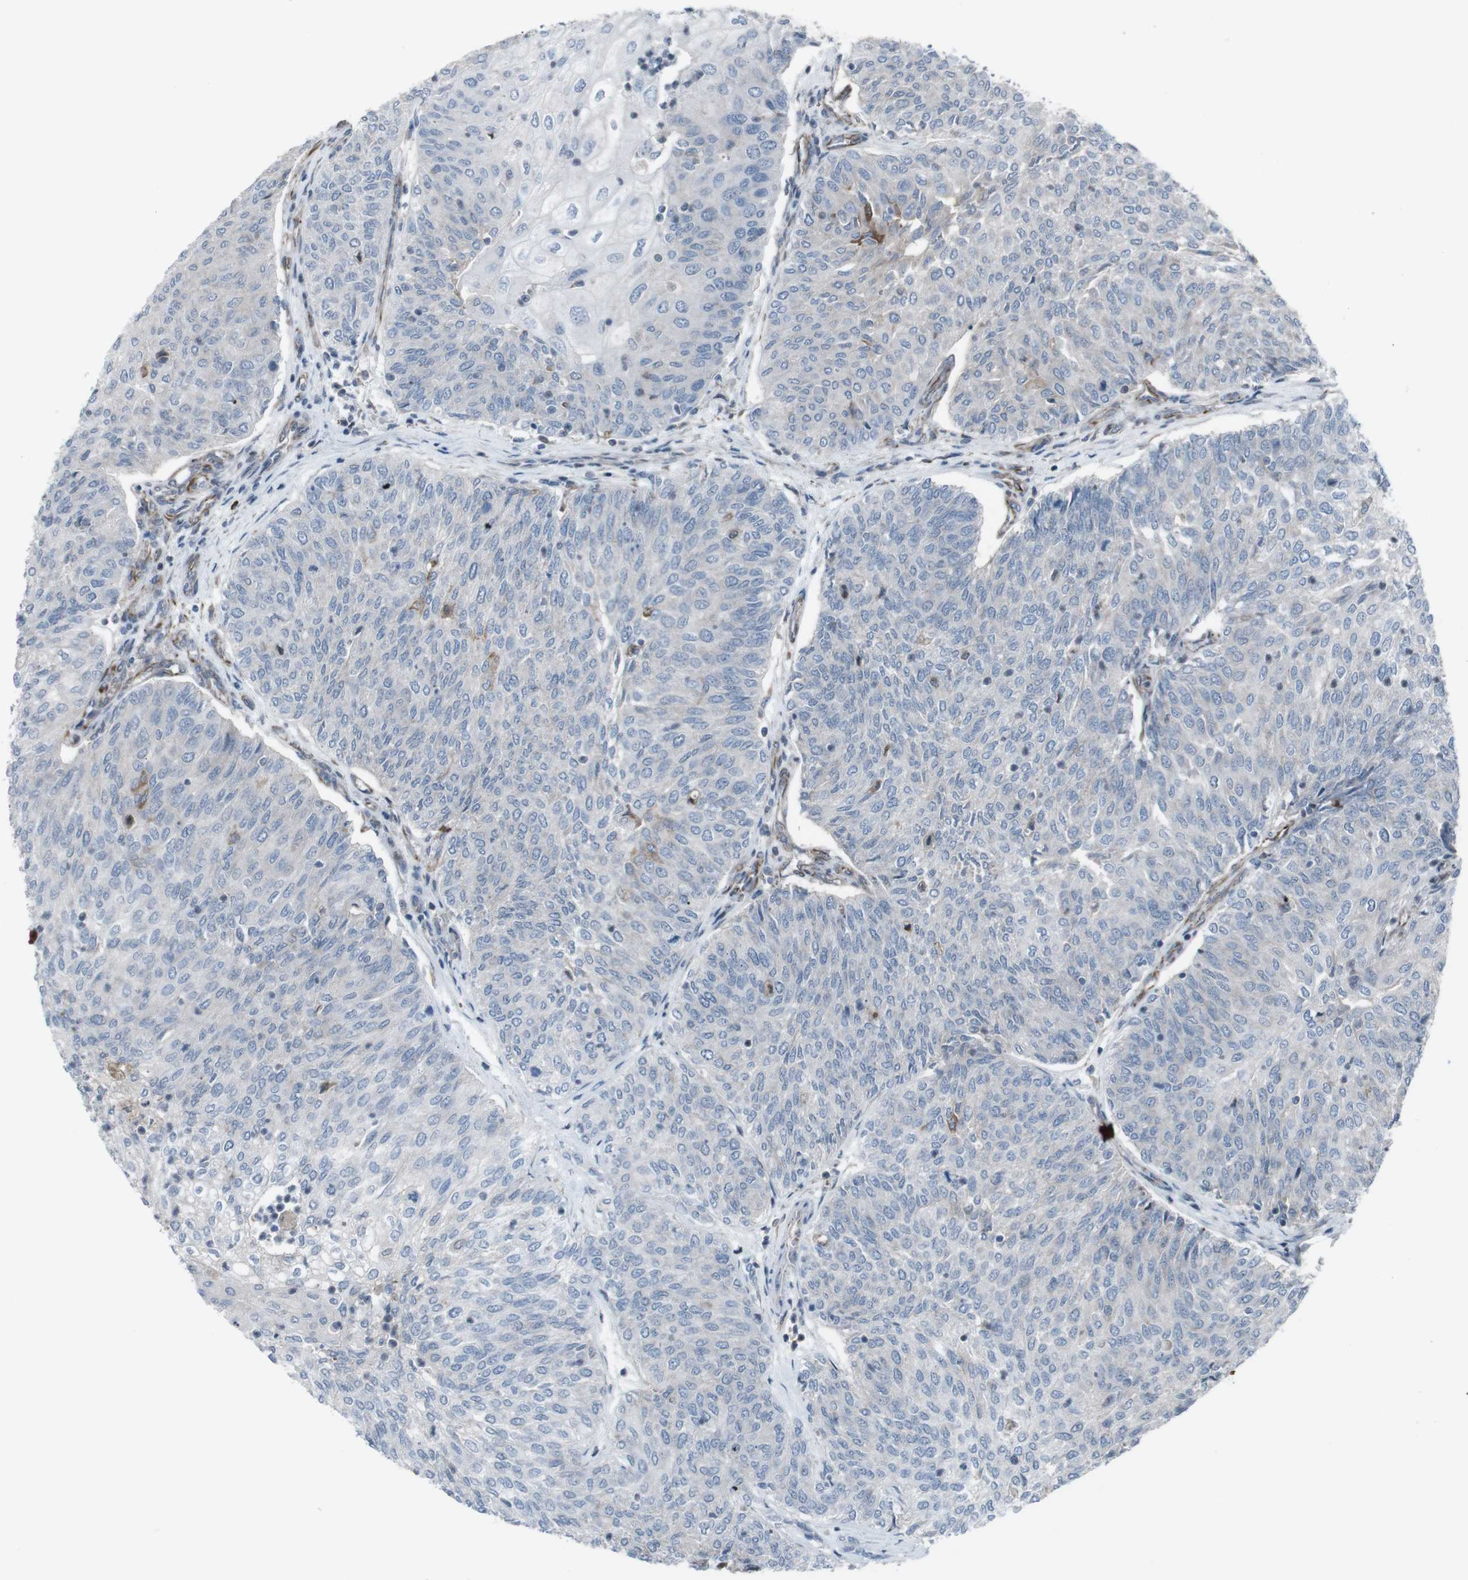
{"staining": {"intensity": "negative", "quantity": "none", "location": "none"}, "tissue": "urothelial cancer", "cell_type": "Tumor cells", "image_type": "cancer", "snomed": [{"axis": "morphology", "description": "Urothelial carcinoma, Low grade"}, {"axis": "topography", "description": "Urinary bladder"}], "caption": "High power microscopy histopathology image of an immunohistochemistry photomicrograph of urothelial cancer, revealing no significant staining in tumor cells.", "gene": "TMEM141", "patient": {"sex": "female", "age": 79}}